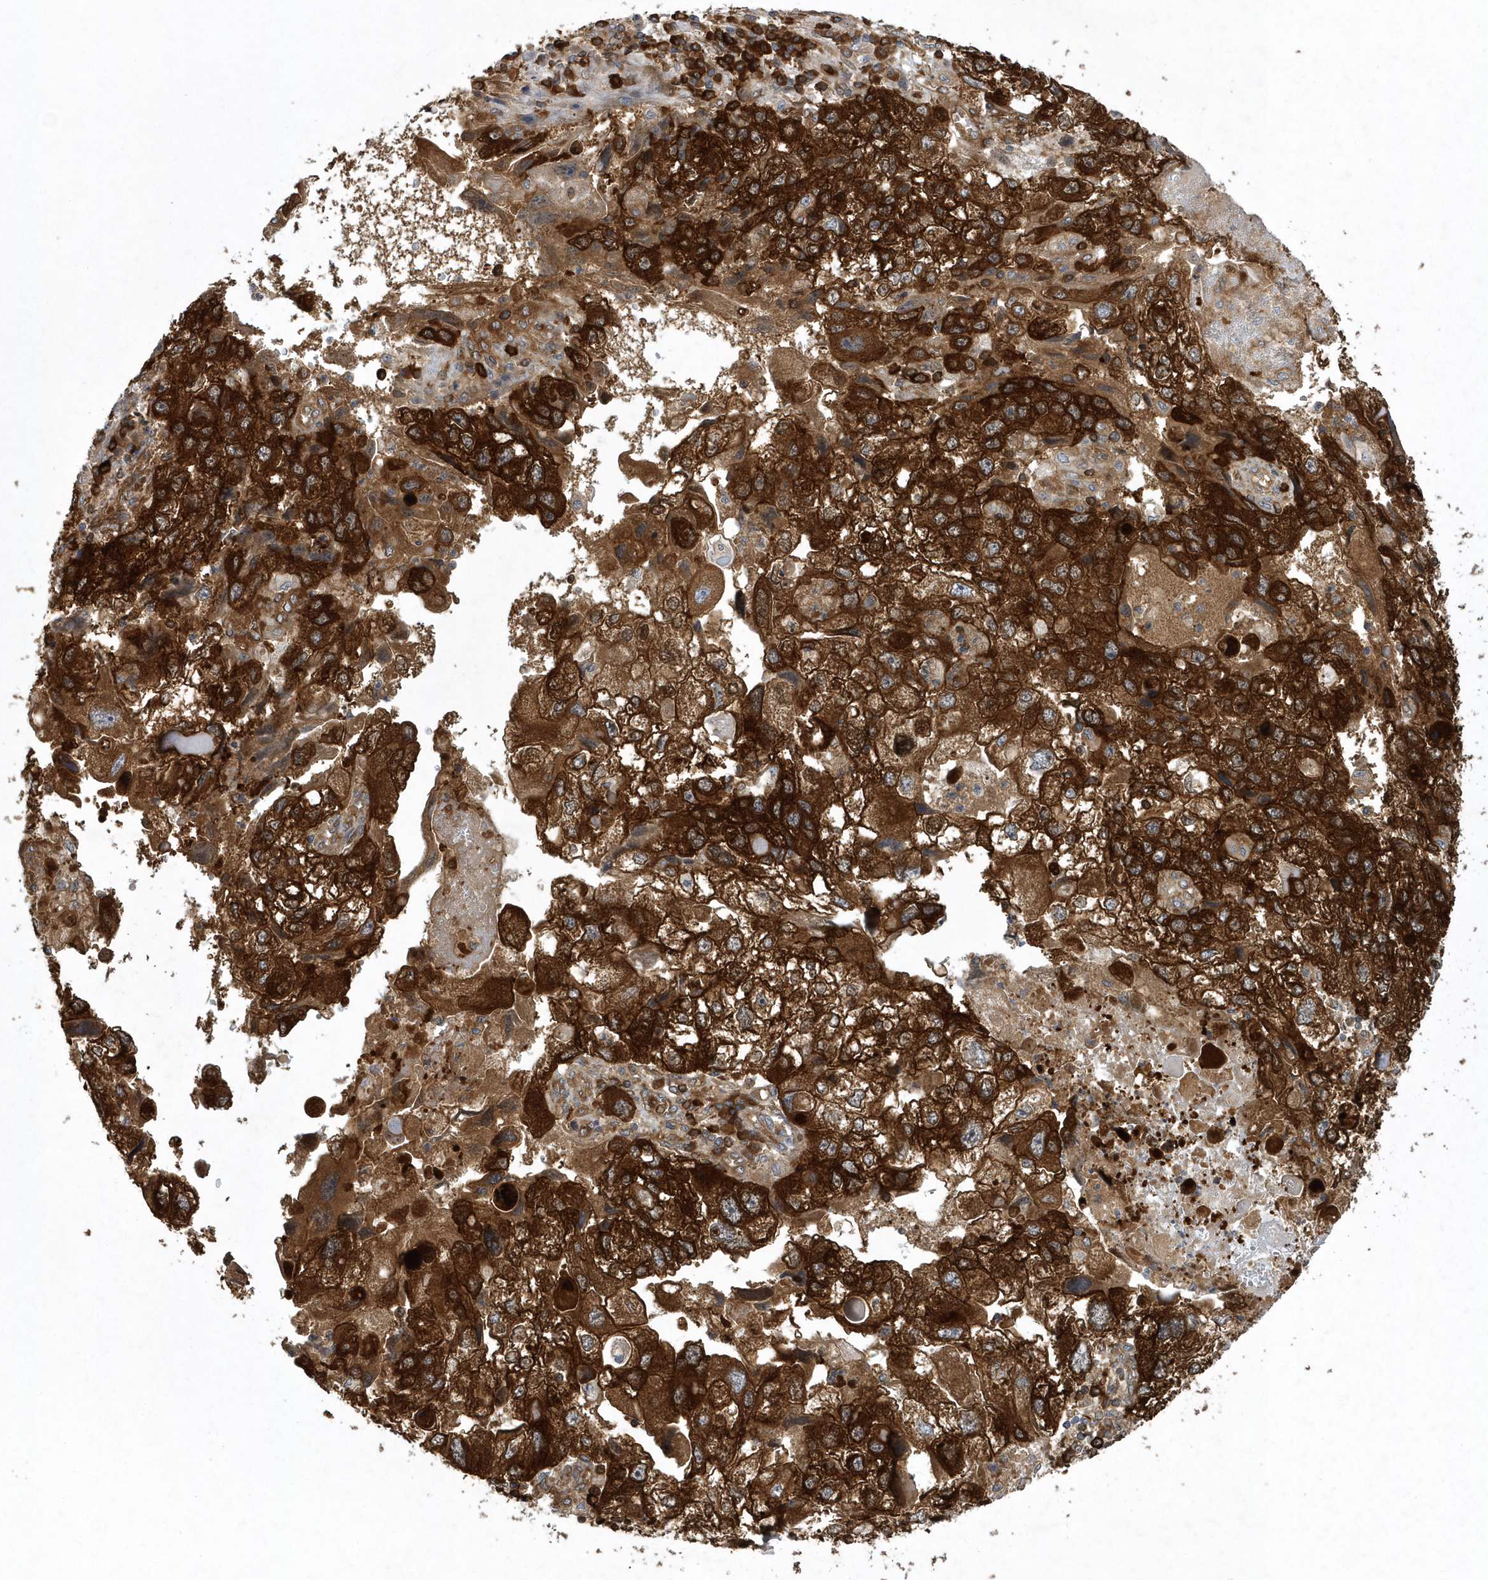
{"staining": {"intensity": "strong", "quantity": ">75%", "location": "cytoplasmic/membranous"}, "tissue": "endometrial cancer", "cell_type": "Tumor cells", "image_type": "cancer", "snomed": [{"axis": "morphology", "description": "Adenocarcinoma, NOS"}, {"axis": "topography", "description": "Endometrium"}], "caption": "Protein expression analysis of endometrial cancer shows strong cytoplasmic/membranous positivity in approximately >75% of tumor cells.", "gene": "PAICS", "patient": {"sex": "female", "age": 49}}